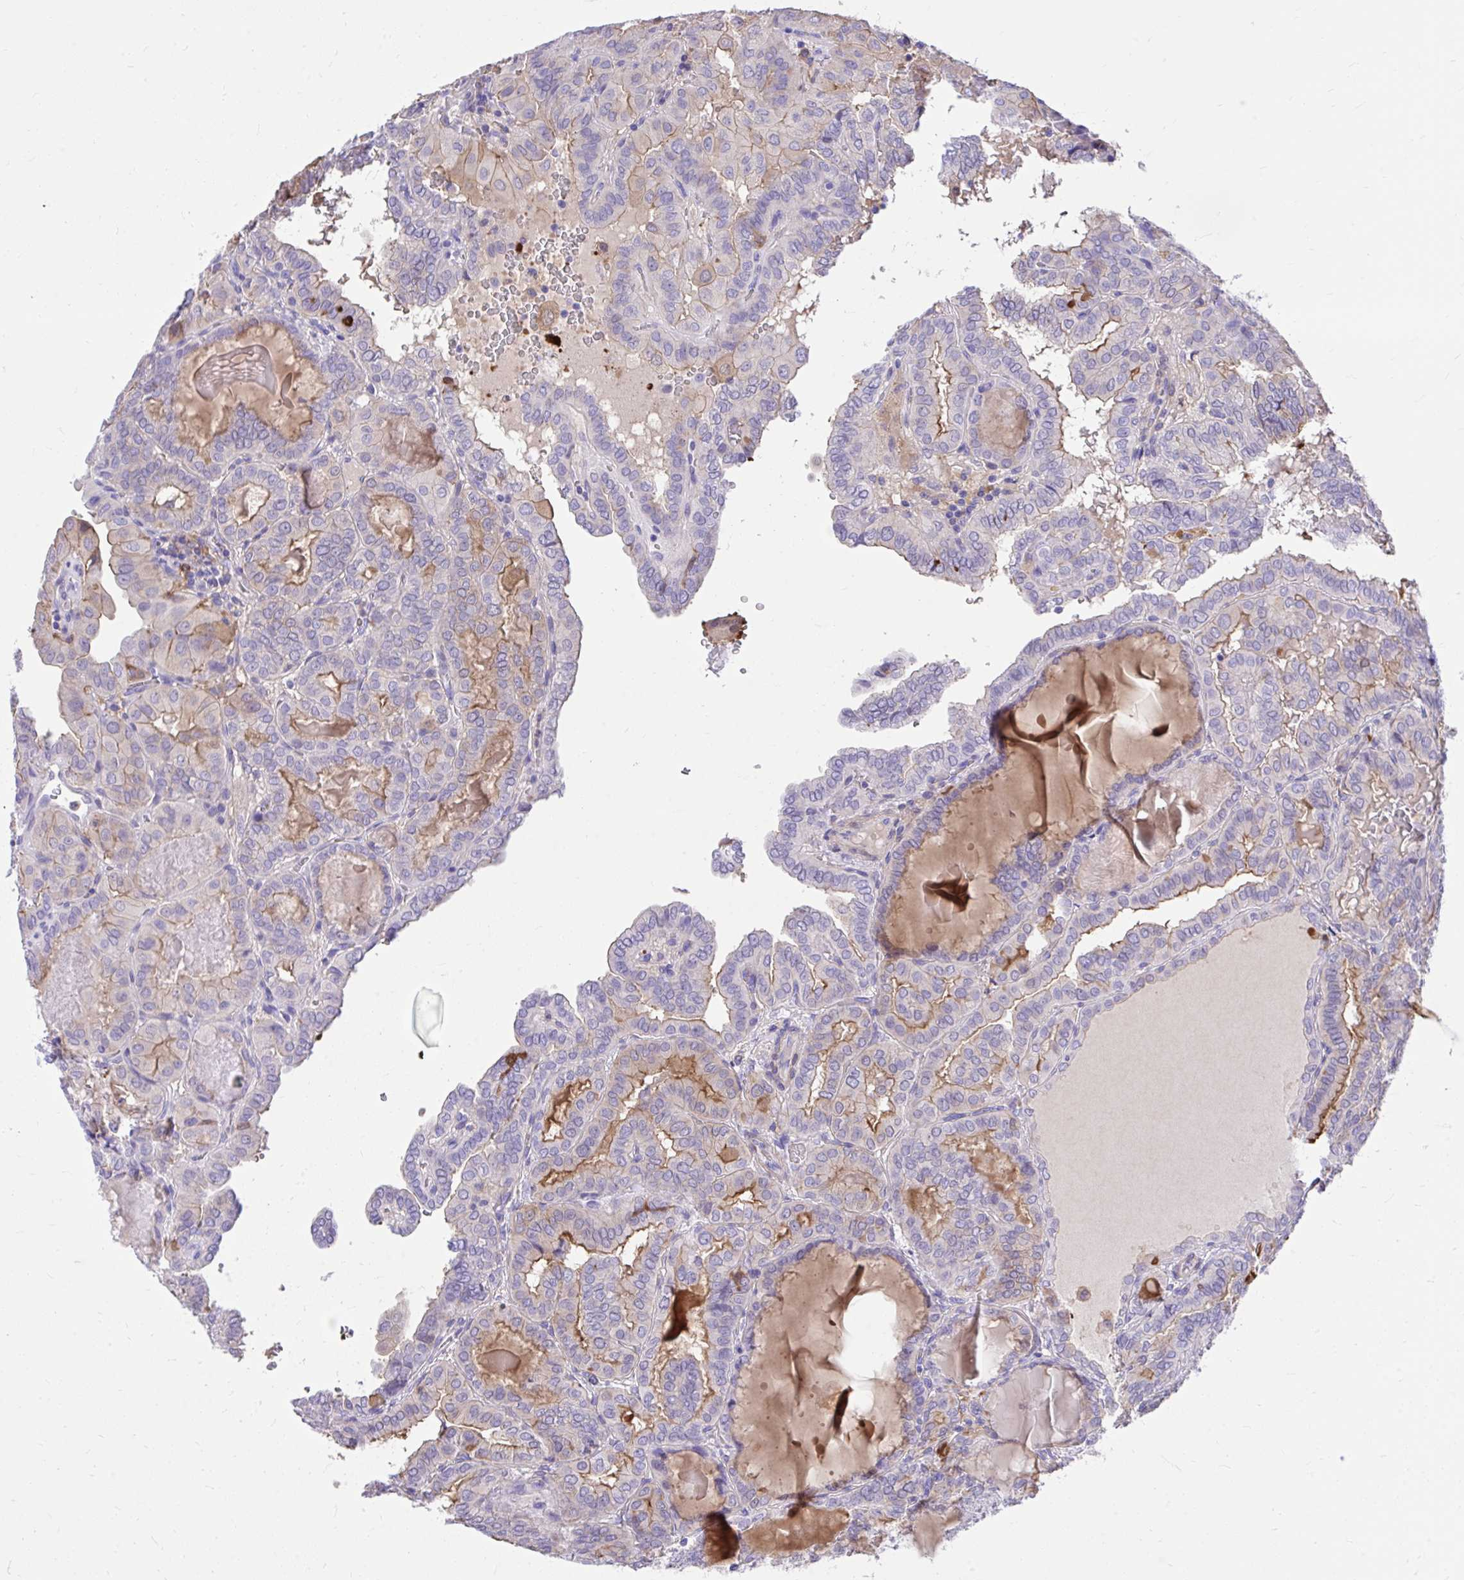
{"staining": {"intensity": "moderate", "quantity": "<25%", "location": "cytoplasmic/membranous"}, "tissue": "thyroid cancer", "cell_type": "Tumor cells", "image_type": "cancer", "snomed": [{"axis": "morphology", "description": "Papillary adenocarcinoma, NOS"}, {"axis": "topography", "description": "Thyroid gland"}], "caption": "Protein expression analysis of human thyroid cancer (papillary adenocarcinoma) reveals moderate cytoplasmic/membranous positivity in about <25% of tumor cells.", "gene": "TLR7", "patient": {"sex": "female", "age": 46}}